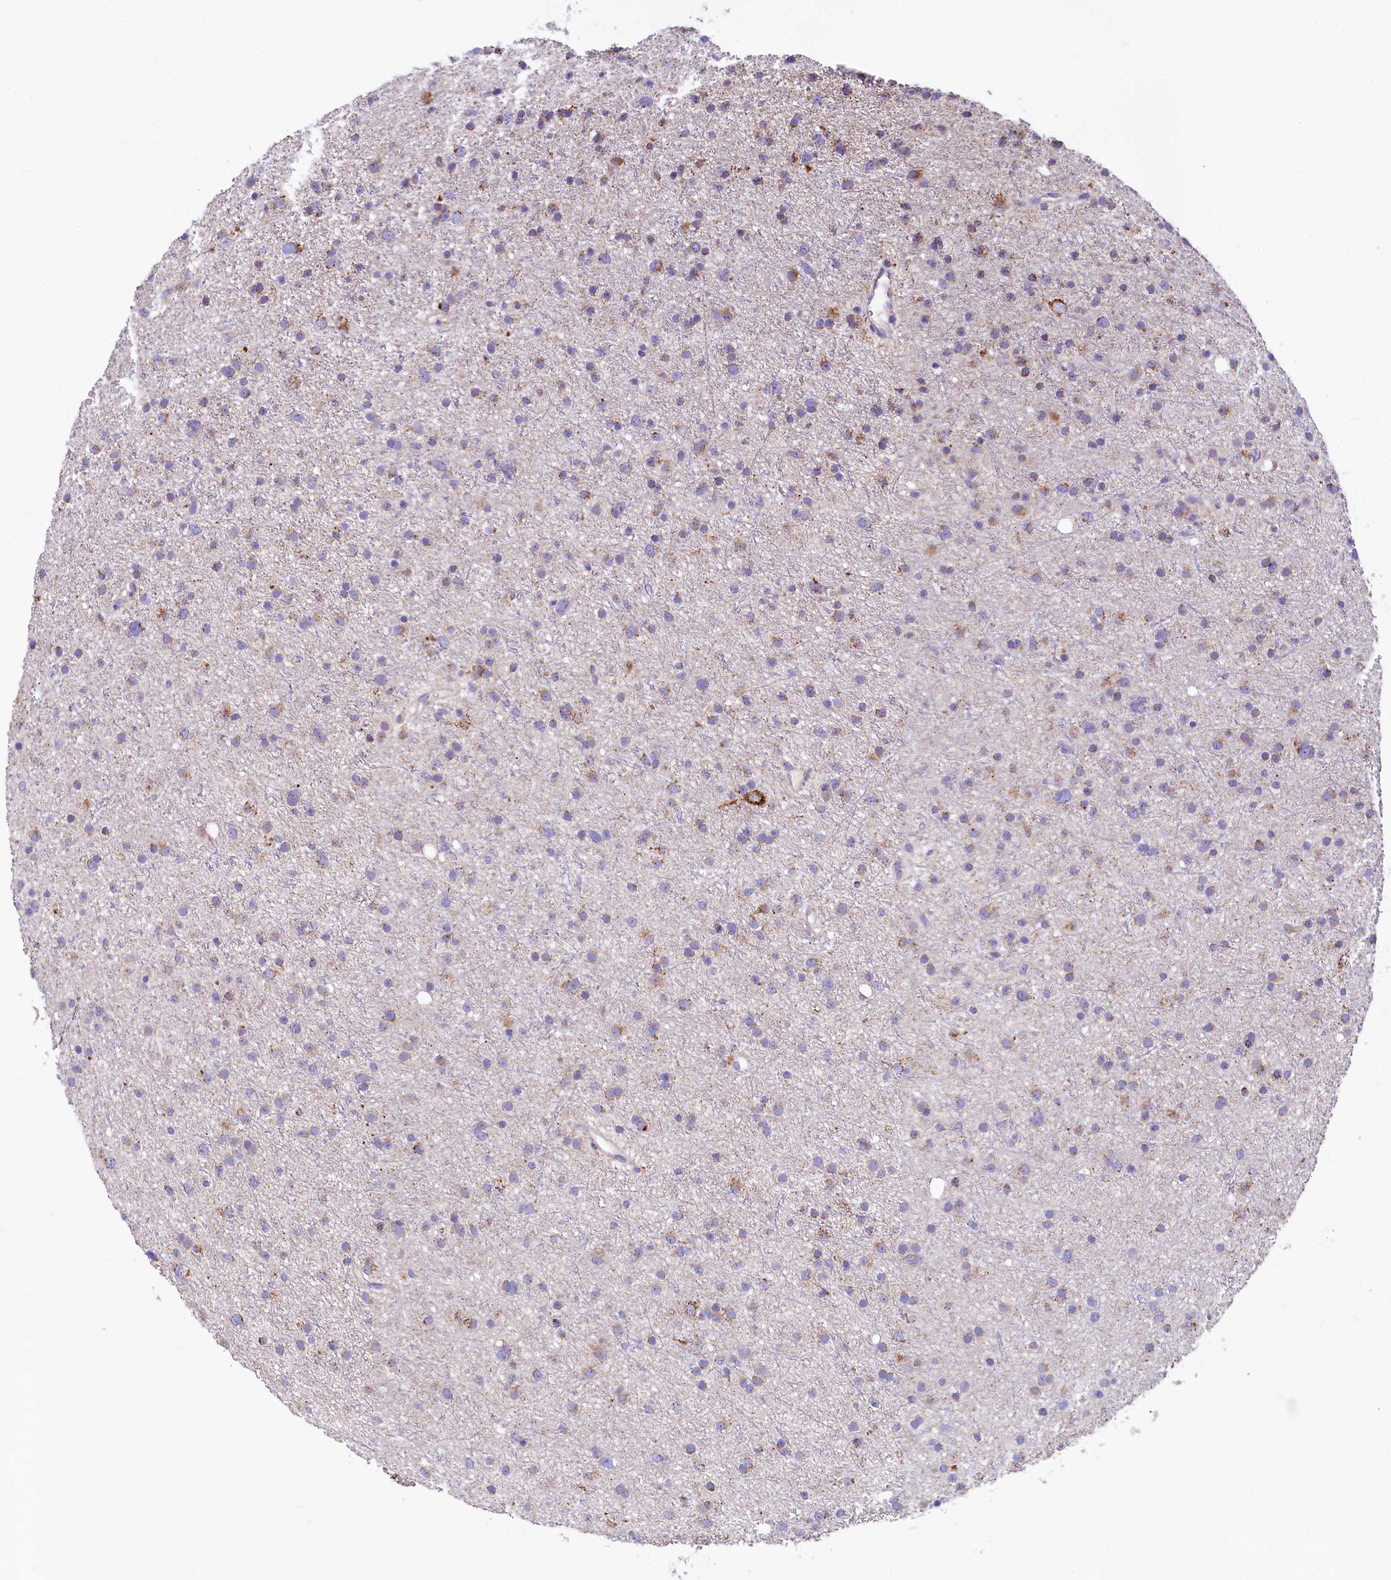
{"staining": {"intensity": "moderate", "quantity": "<25%", "location": "cytoplasmic/membranous"}, "tissue": "glioma", "cell_type": "Tumor cells", "image_type": "cancer", "snomed": [{"axis": "morphology", "description": "Glioma, malignant, Low grade"}, {"axis": "topography", "description": "Cerebral cortex"}], "caption": "This histopathology image exhibits low-grade glioma (malignant) stained with immunohistochemistry (IHC) to label a protein in brown. The cytoplasmic/membranous of tumor cells show moderate positivity for the protein. Nuclei are counter-stained blue.", "gene": "IDH3A", "patient": {"sex": "female", "age": 39}}